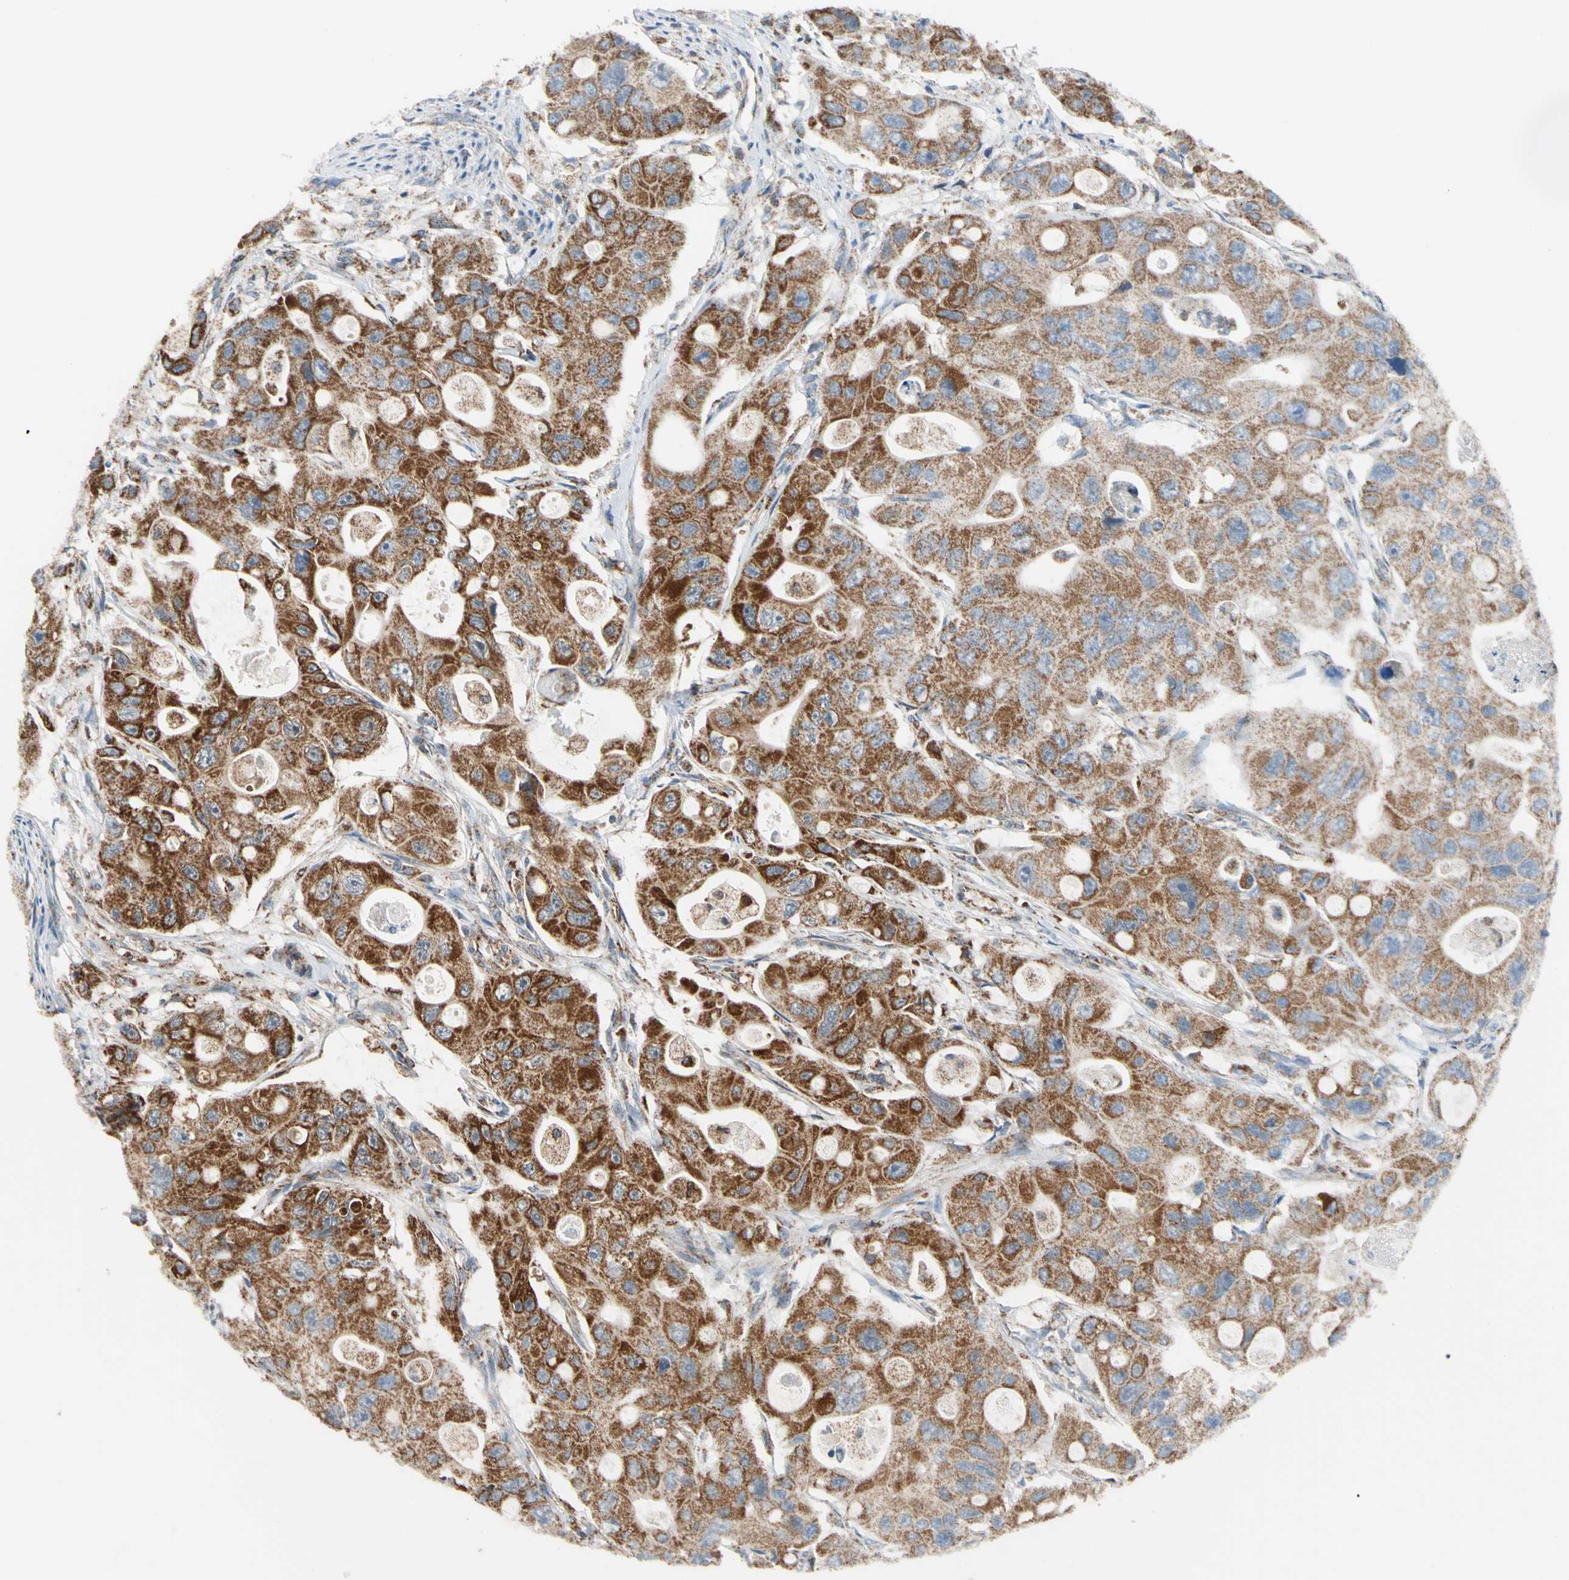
{"staining": {"intensity": "moderate", "quantity": ">75%", "location": "cytoplasmic/membranous"}, "tissue": "colorectal cancer", "cell_type": "Tumor cells", "image_type": "cancer", "snomed": [{"axis": "morphology", "description": "Adenocarcinoma, NOS"}, {"axis": "topography", "description": "Colon"}], "caption": "Protein staining exhibits moderate cytoplasmic/membranous staining in approximately >75% of tumor cells in adenocarcinoma (colorectal).", "gene": "MRPS22", "patient": {"sex": "female", "age": 46}}